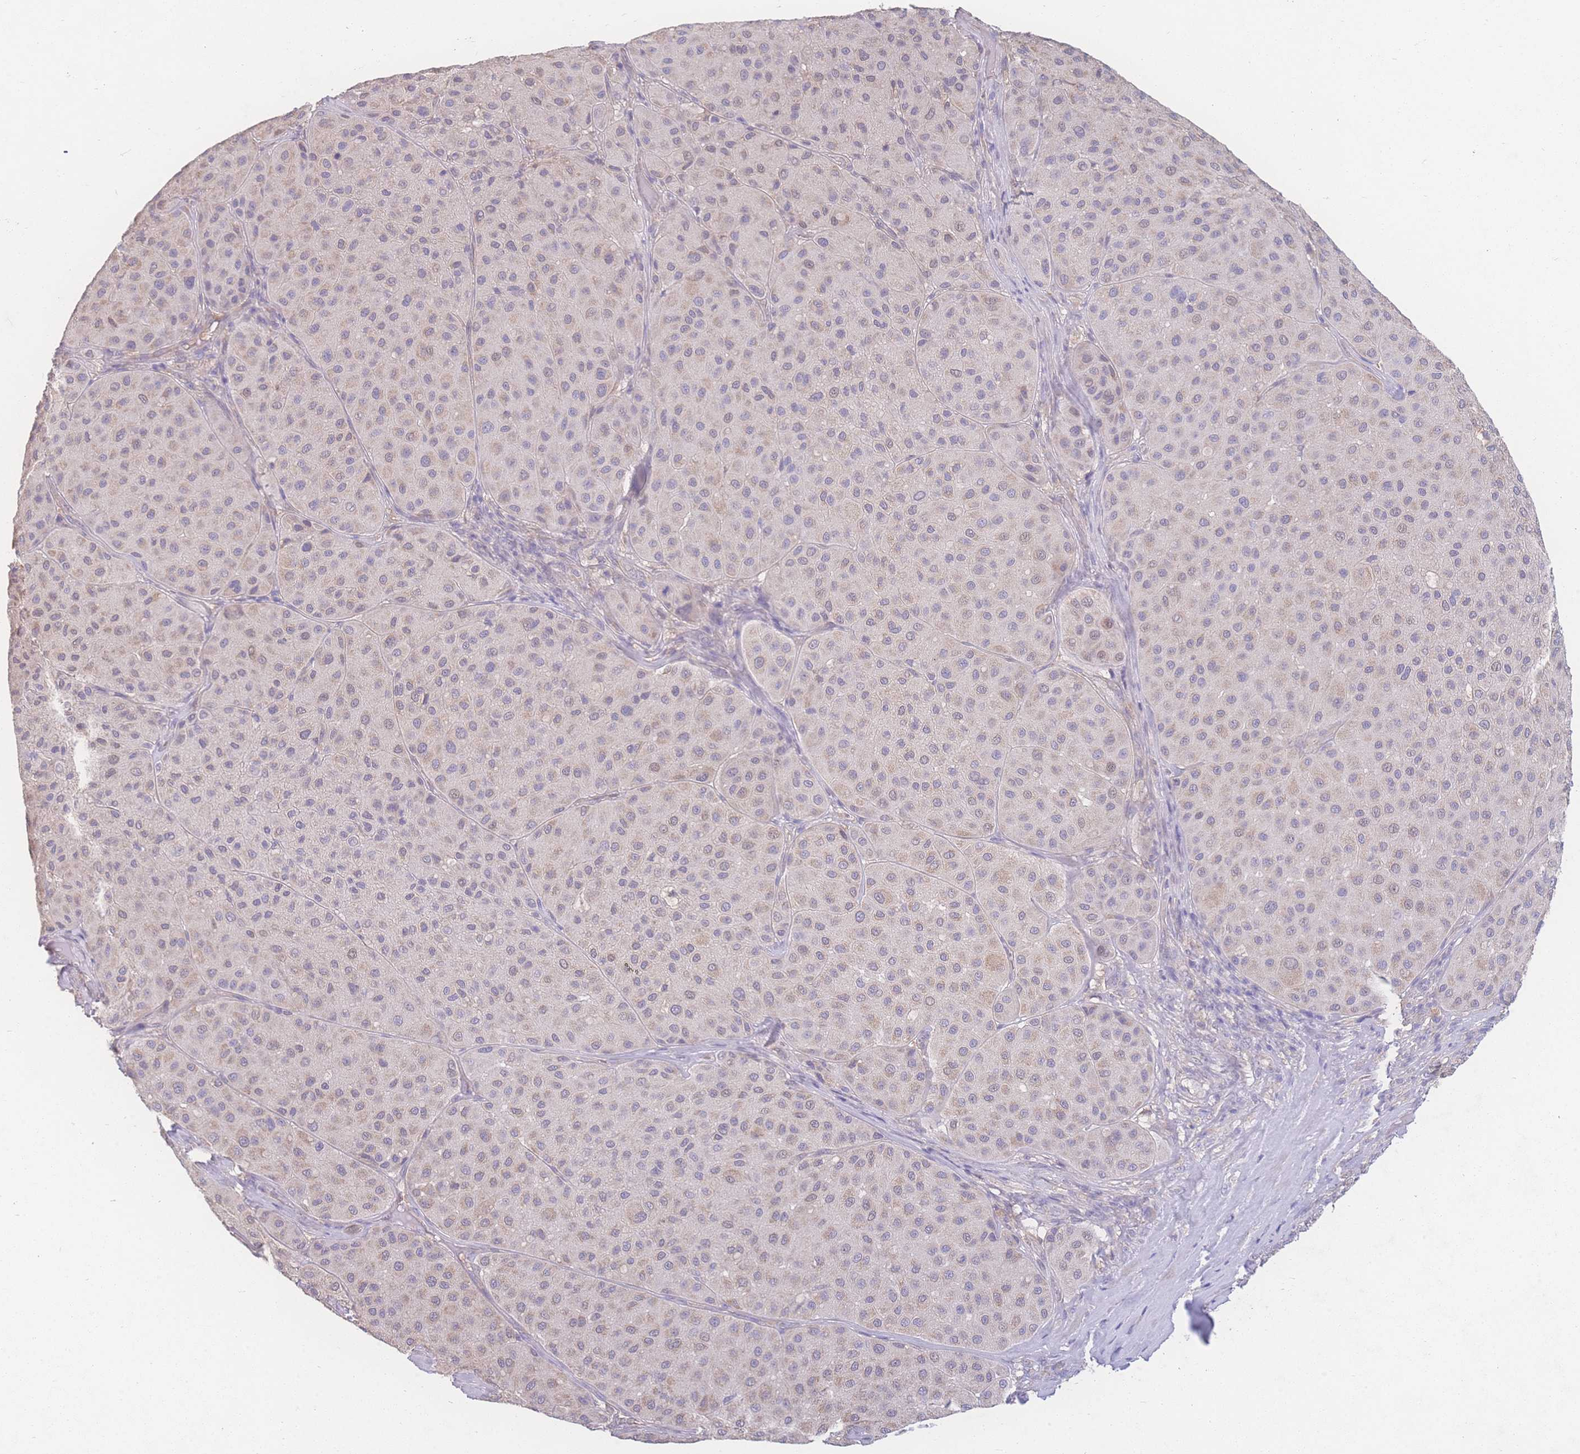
{"staining": {"intensity": "weak", "quantity": "<25%", "location": "cytoplasmic/membranous"}, "tissue": "melanoma", "cell_type": "Tumor cells", "image_type": "cancer", "snomed": [{"axis": "morphology", "description": "Malignant melanoma, Metastatic site"}, {"axis": "topography", "description": "Smooth muscle"}], "caption": "Protein analysis of melanoma demonstrates no significant positivity in tumor cells.", "gene": "GIPR", "patient": {"sex": "male", "age": 41}}